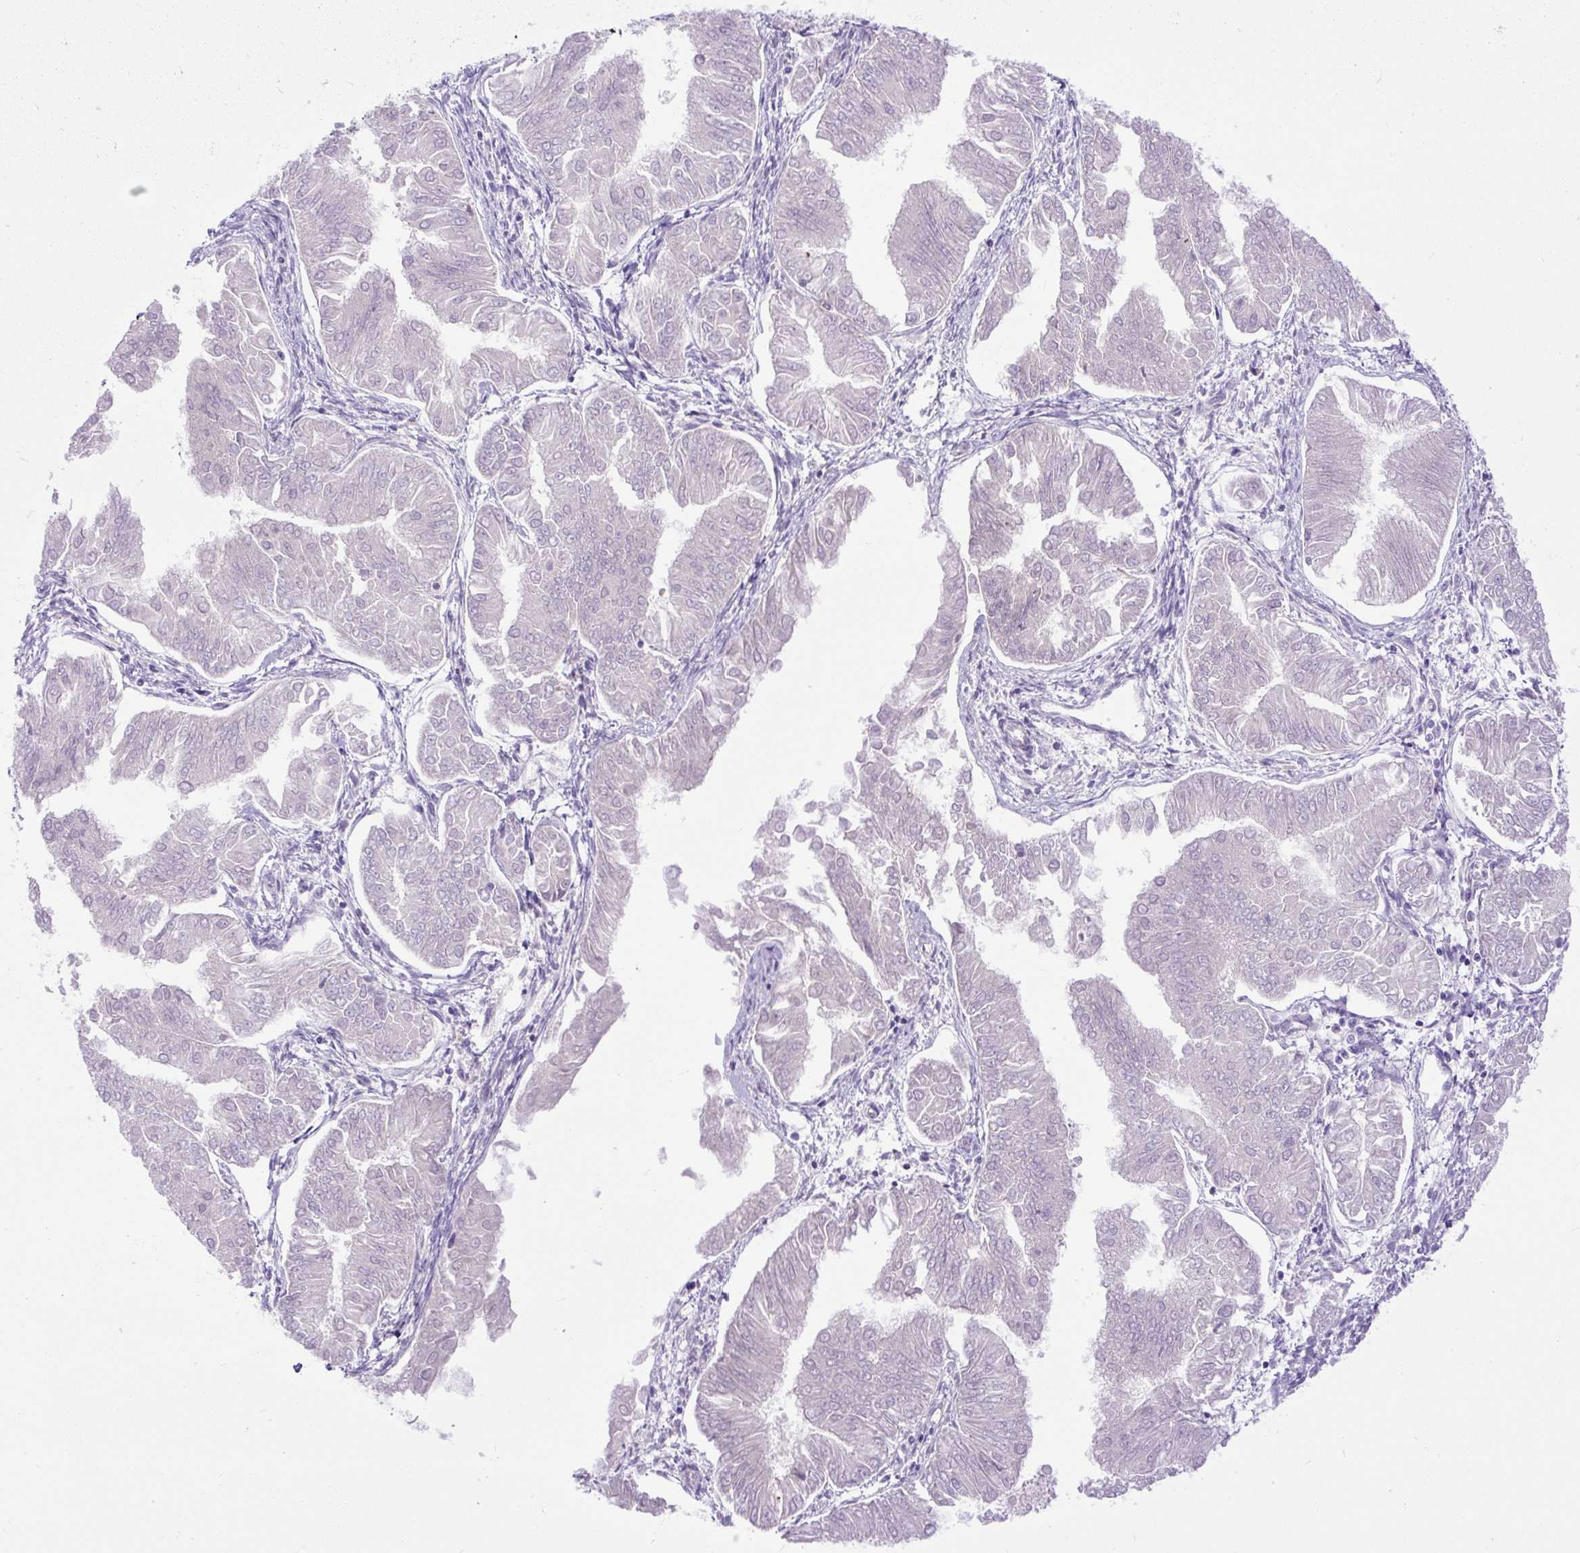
{"staining": {"intensity": "negative", "quantity": "none", "location": "none"}, "tissue": "endometrial cancer", "cell_type": "Tumor cells", "image_type": "cancer", "snomed": [{"axis": "morphology", "description": "Adenocarcinoma, NOS"}, {"axis": "topography", "description": "Endometrium"}], "caption": "Endometrial cancer (adenocarcinoma) stained for a protein using immunohistochemistry reveals no staining tumor cells.", "gene": "SPTBN5", "patient": {"sex": "female", "age": 53}}